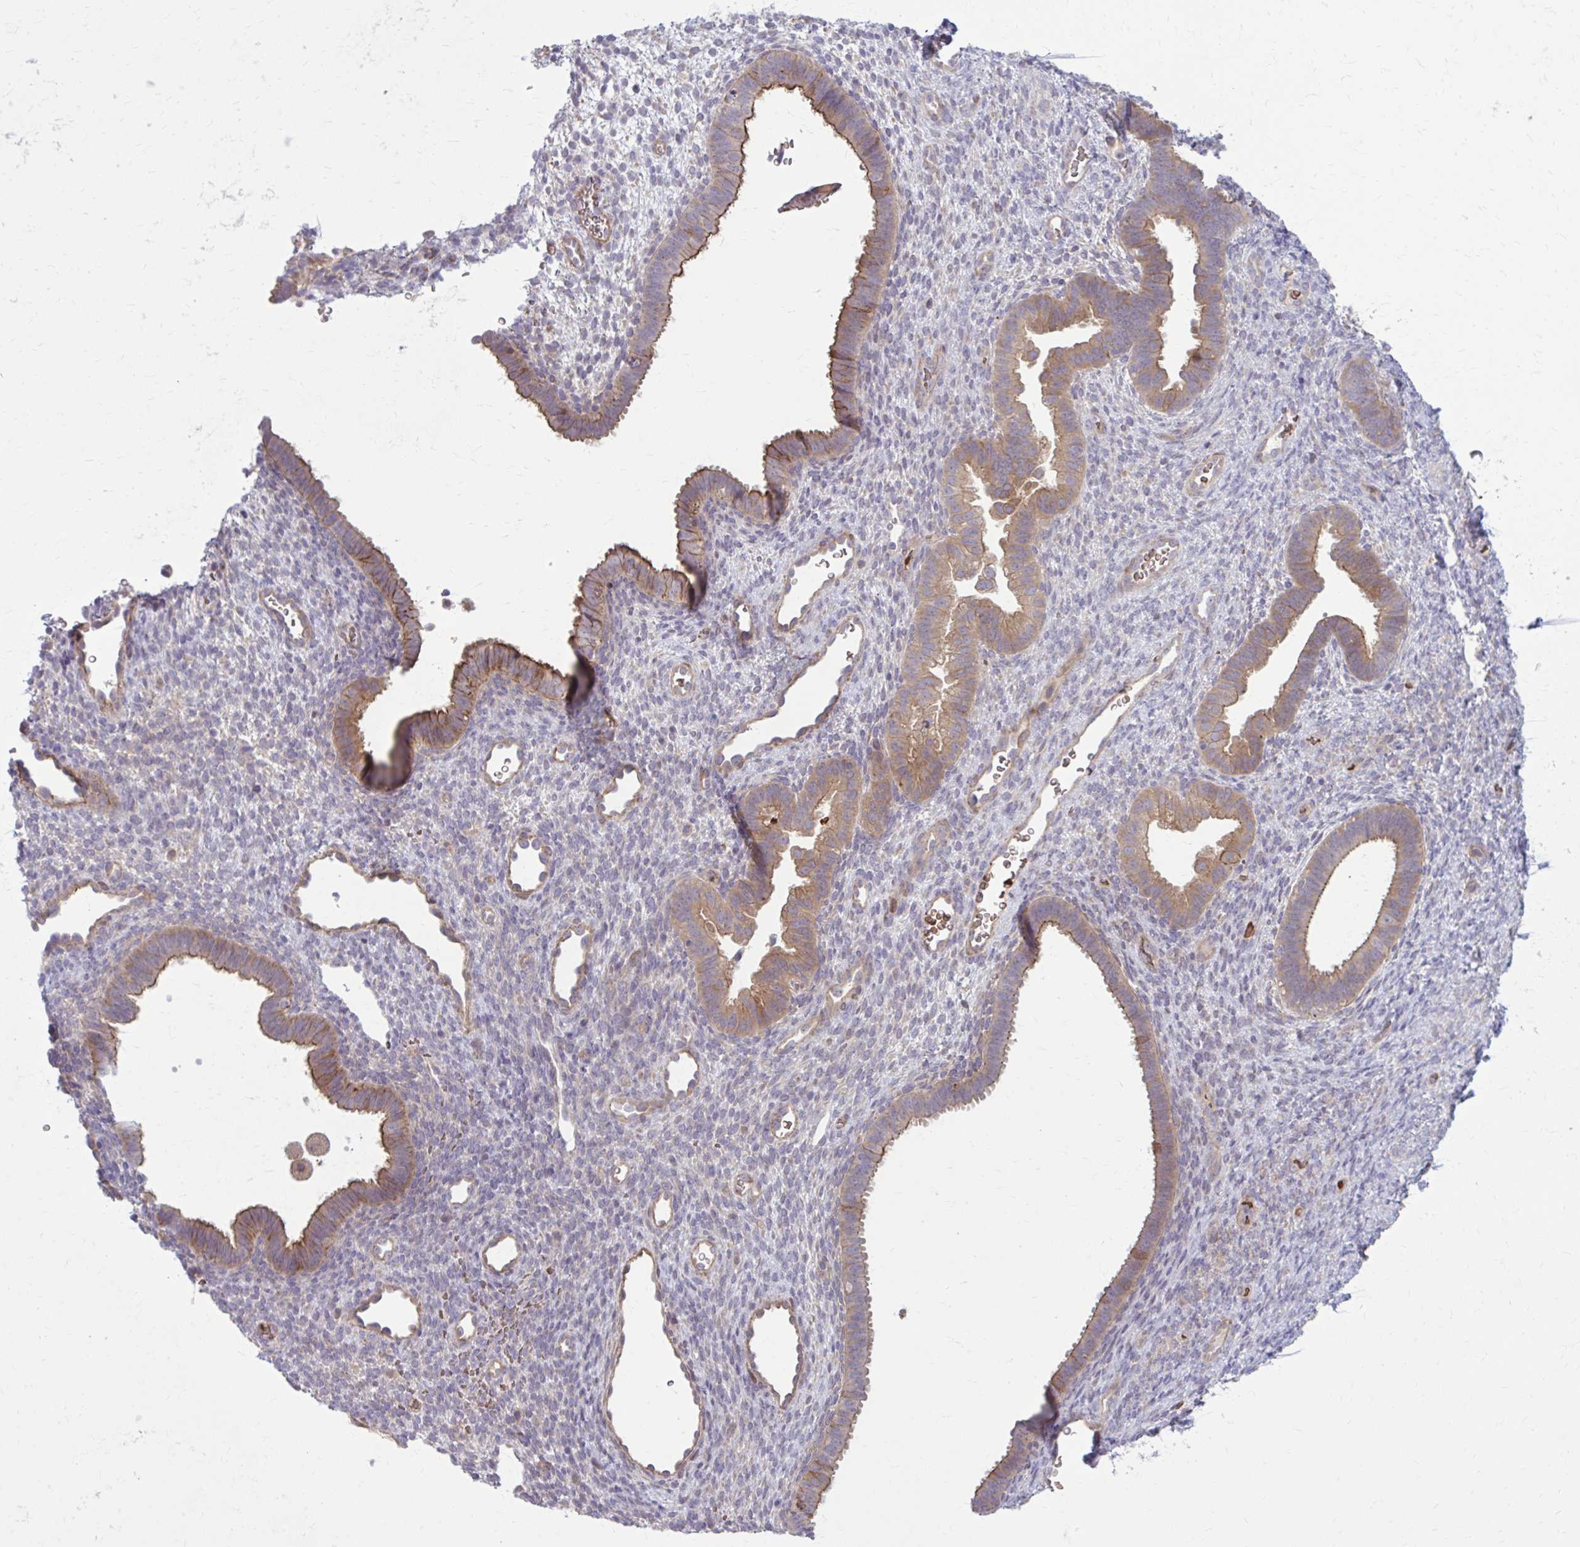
{"staining": {"intensity": "negative", "quantity": "none", "location": "none"}, "tissue": "endometrium", "cell_type": "Cells in endometrial stroma", "image_type": "normal", "snomed": [{"axis": "morphology", "description": "Normal tissue, NOS"}, {"axis": "topography", "description": "Endometrium"}], "caption": "Endometrium stained for a protein using immunohistochemistry shows no staining cells in endometrial stroma.", "gene": "SNF8", "patient": {"sex": "female", "age": 34}}